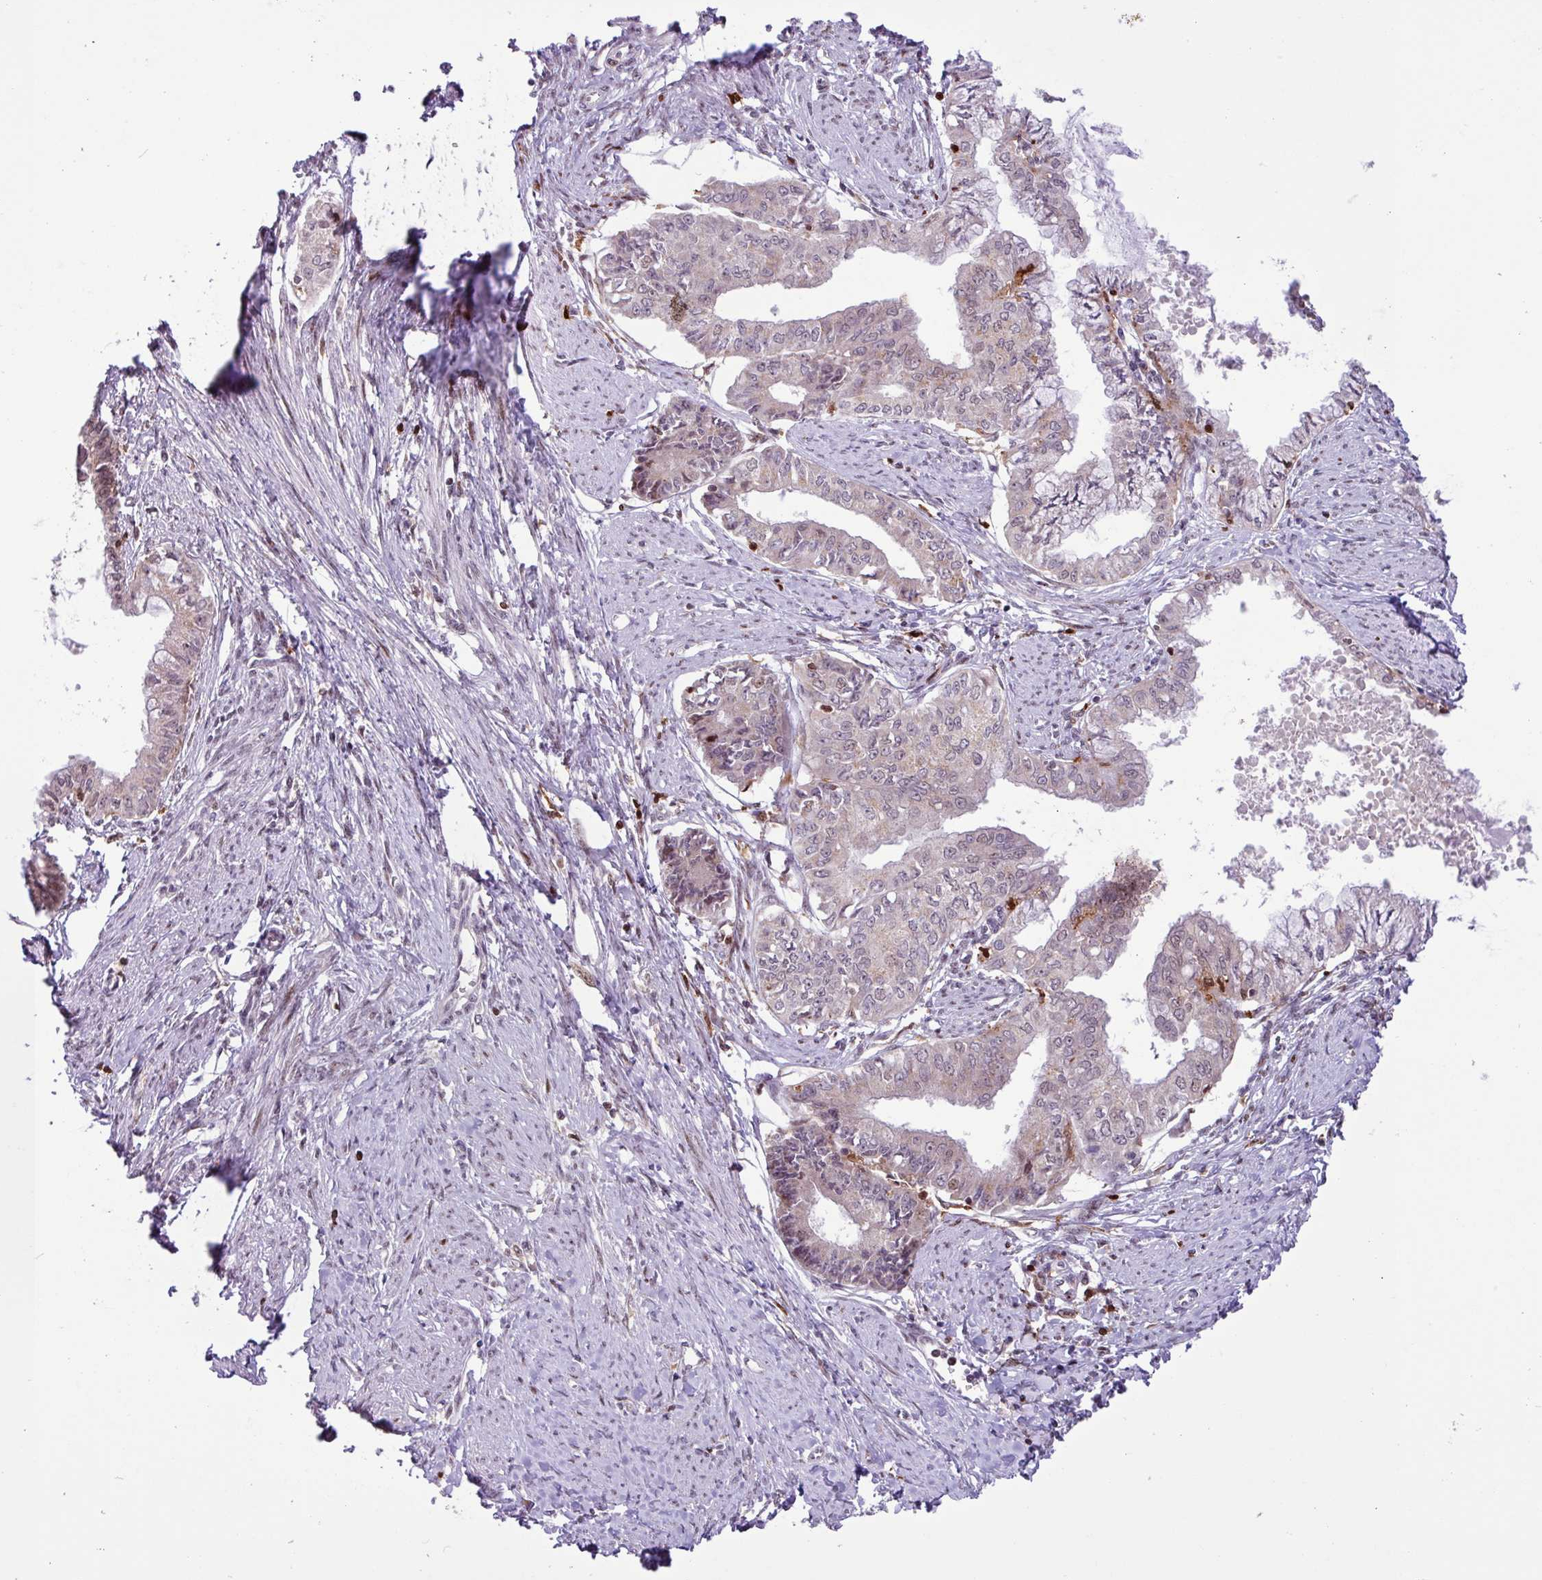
{"staining": {"intensity": "negative", "quantity": "none", "location": "none"}, "tissue": "endometrial cancer", "cell_type": "Tumor cells", "image_type": "cancer", "snomed": [{"axis": "morphology", "description": "Adenocarcinoma, NOS"}, {"axis": "topography", "description": "Endometrium"}], "caption": "Endometrial cancer stained for a protein using IHC demonstrates no positivity tumor cells.", "gene": "BRD3", "patient": {"sex": "female", "age": 76}}